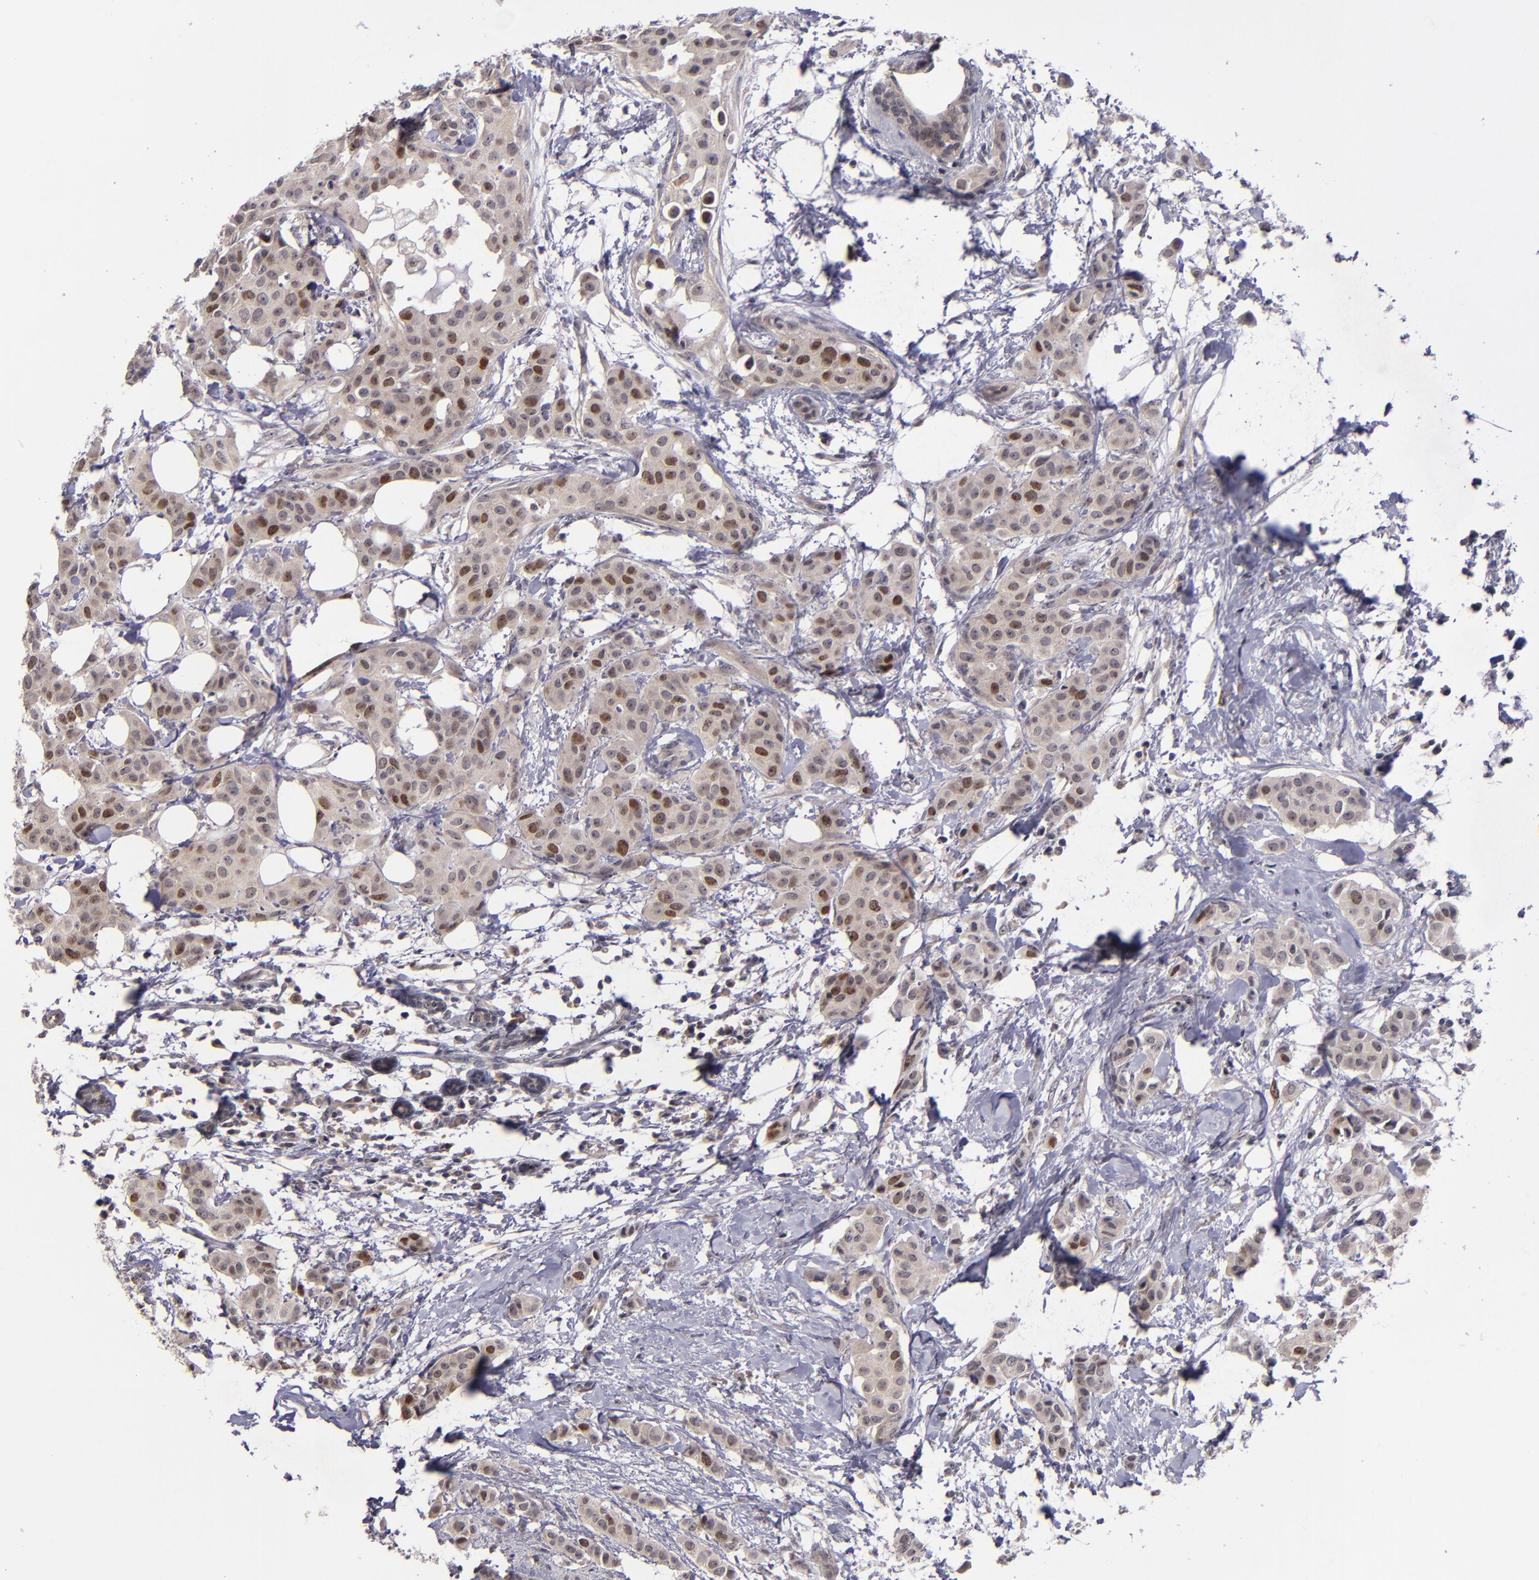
{"staining": {"intensity": "strong", "quantity": "25%-75%", "location": "nuclear"}, "tissue": "breast cancer", "cell_type": "Tumor cells", "image_type": "cancer", "snomed": [{"axis": "morphology", "description": "Duct carcinoma"}, {"axis": "topography", "description": "Breast"}], "caption": "Immunohistochemistry (DAB (3,3'-diaminobenzidine)) staining of breast cancer exhibits strong nuclear protein staining in about 25%-75% of tumor cells. (Brightfield microscopy of DAB IHC at high magnification).", "gene": "CDC7", "patient": {"sex": "female", "age": 40}}